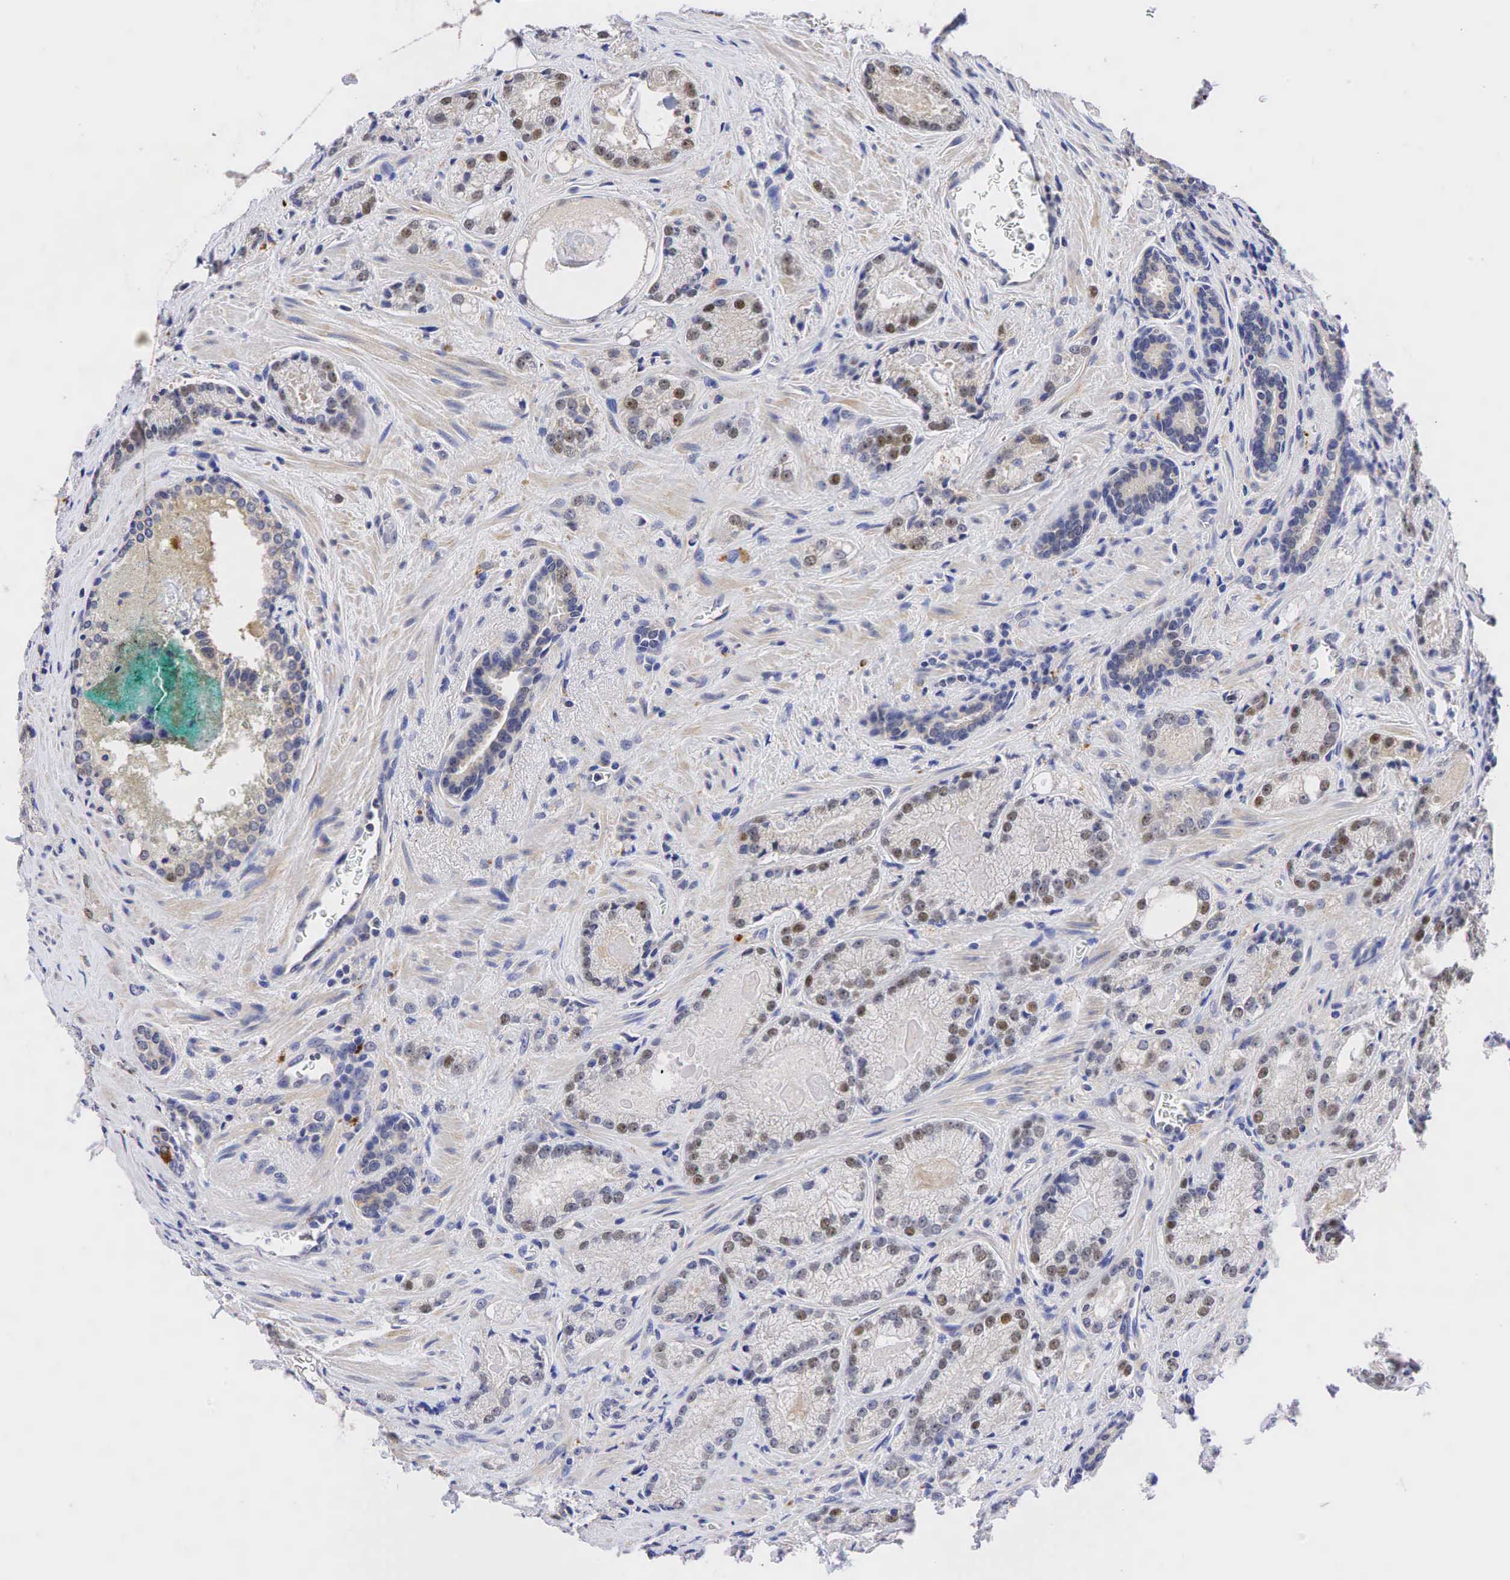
{"staining": {"intensity": "moderate", "quantity": ">75%", "location": "nuclear"}, "tissue": "prostate cancer", "cell_type": "Tumor cells", "image_type": "cancer", "snomed": [{"axis": "morphology", "description": "Adenocarcinoma, Medium grade"}, {"axis": "topography", "description": "Prostate"}], "caption": "Moderate nuclear expression for a protein is present in about >75% of tumor cells of prostate cancer (adenocarcinoma (medium-grade)) using immunohistochemistry.", "gene": "CCND1", "patient": {"sex": "male", "age": 68}}